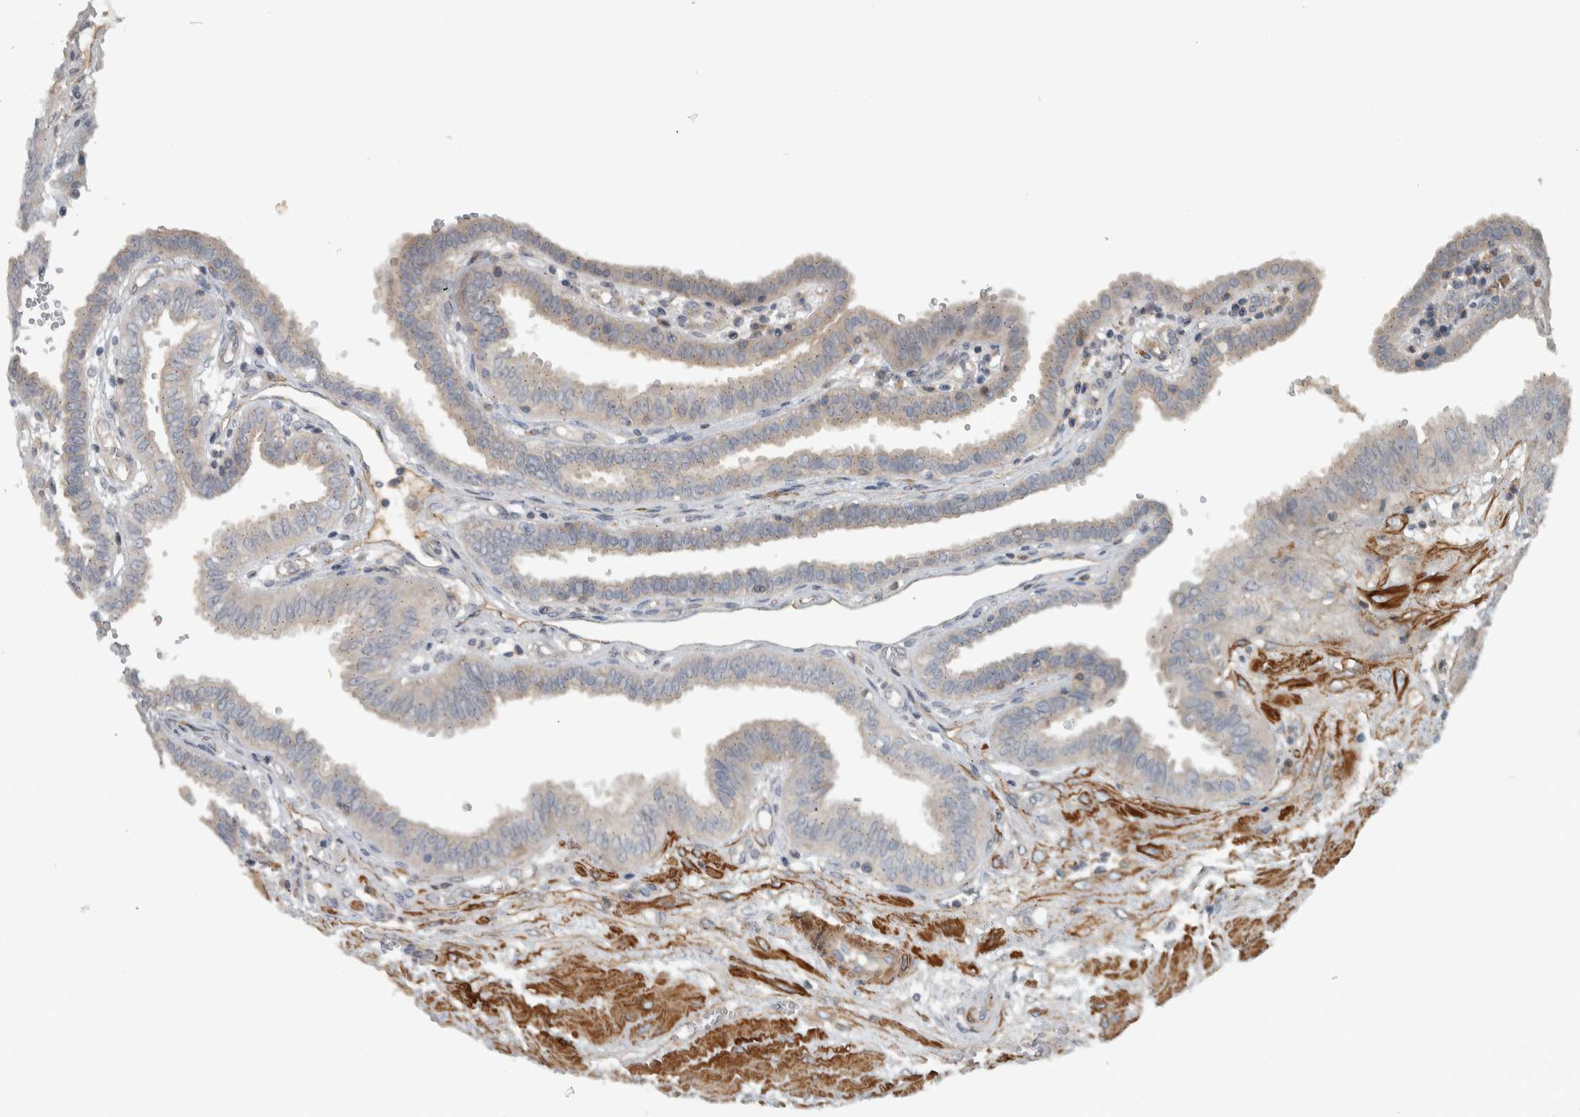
{"staining": {"intensity": "weak", "quantity": "<25%", "location": "cytoplasmic/membranous"}, "tissue": "fallopian tube", "cell_type": "Glandular cells", "image_type": "normal", "snomed": [{"axis": "morphology", "description": "Normal tissue, NOS"}, {"axis": "topography", "description": "Fallopian tube"}, {"axis": "topography", "description": "Placenta"}], "caption": "Normal fallopian tube was stained to show a protein in brown. There is no significant expression in glandular cells. (DAB (3,3'-diaminobenzidine) immunohistochemistry (IHC), high magnification).", "gene": "LBHD1", "patient": {"sex": "female", "age": 32}}